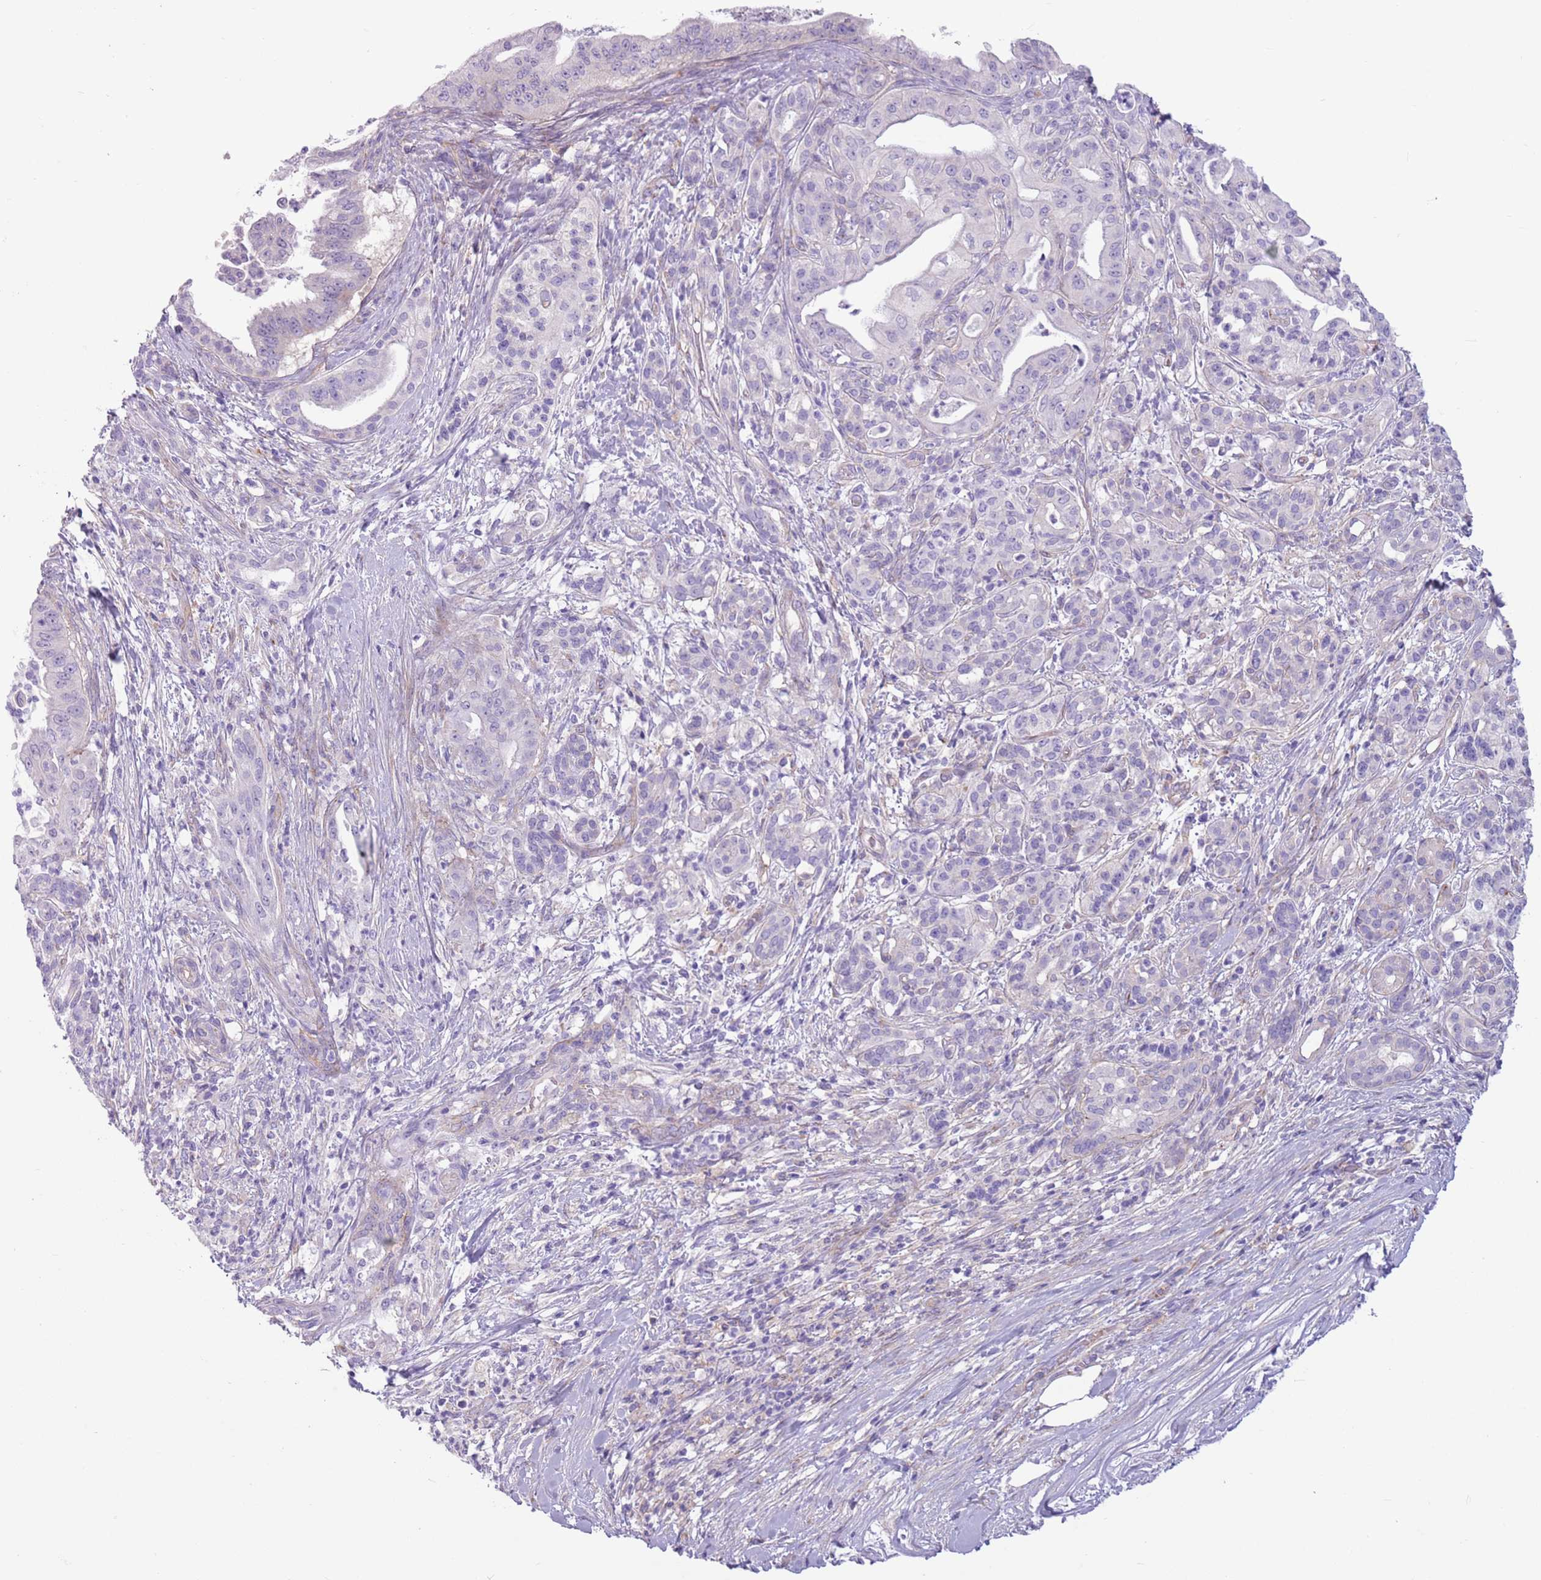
{"staining": {"intensity": "negative", "quantity": "none", "location": "none"}, "tissue": "pancreatic cancer", "cell_type": "Tumor cells", "image_type": "cancer", "snomed": [{"axis": "morphology", "description": "Adenocarcinoma, NOS"}, {"axis": "topography", "description": "Pancreas"}], "caption": "Pancreatic cancer was stained to show a protein in brown. There is no significant positivity in tumor cells. The staining is performed using DAB (3,3'-diaminobenzidine) brown chromogen with nuclei counter-stained in using hematoxylin.", "gene": "SNX6", "patient": {"sex": "male", "age": 58}}